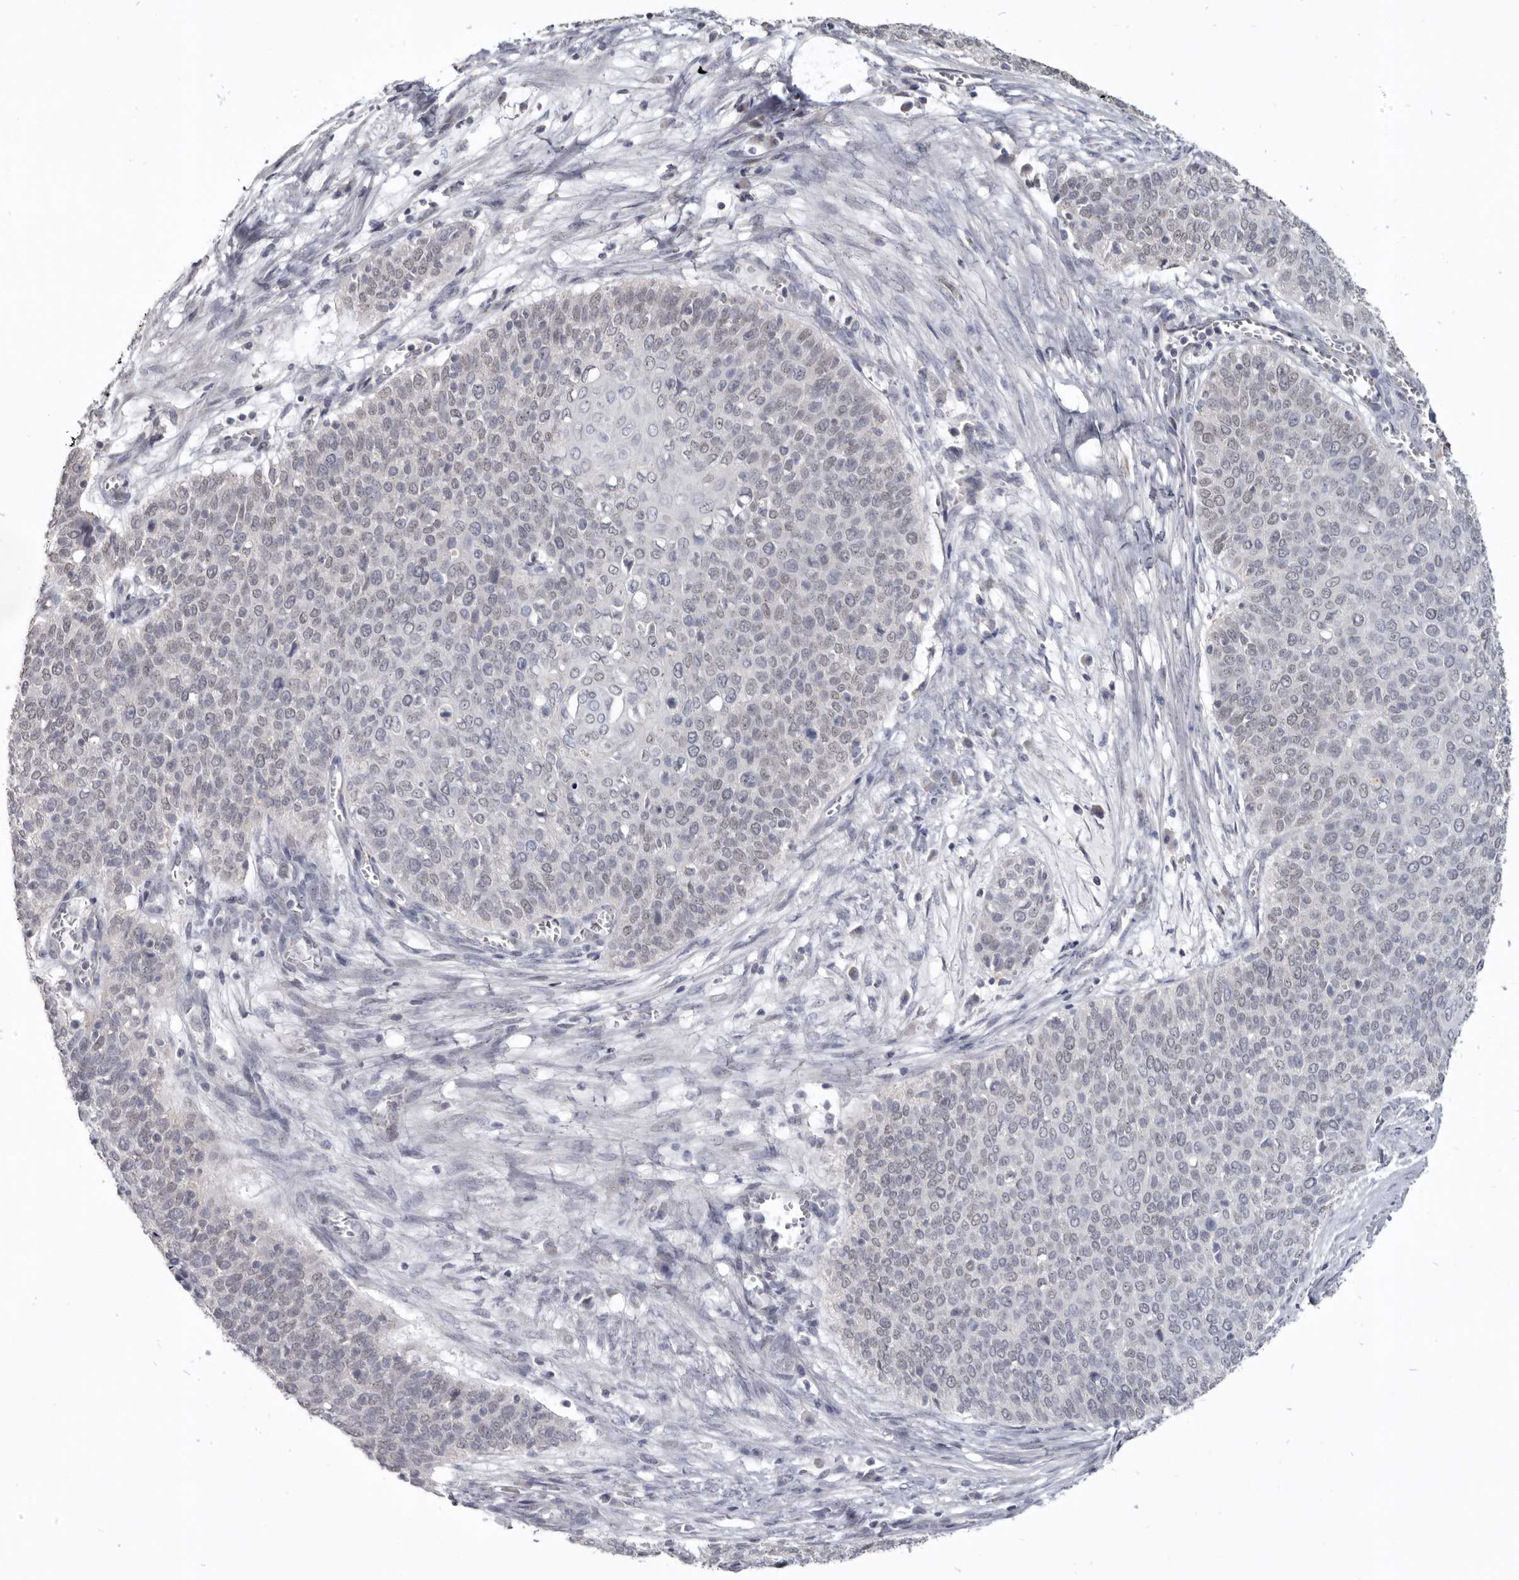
{"staining": {"intensity": "negative", "quantity": "none", "location": "none"}, "tissue": "cervical cancer", "cell_type": "Tumor cells", "image_type": "cancer", "snomed": [{"axis": "morphology", "description": "Squamous cell carcinoma, NOS"}, {"axis": "topography", "description": "Cervix"}], "caption": "Immunohistochemical staining of human cervical cancer (squamous cell carcinoma) displays no significant expression in tumor cells.", "gene": "CGN", "patient": {"sex": "female", "age": 39}}